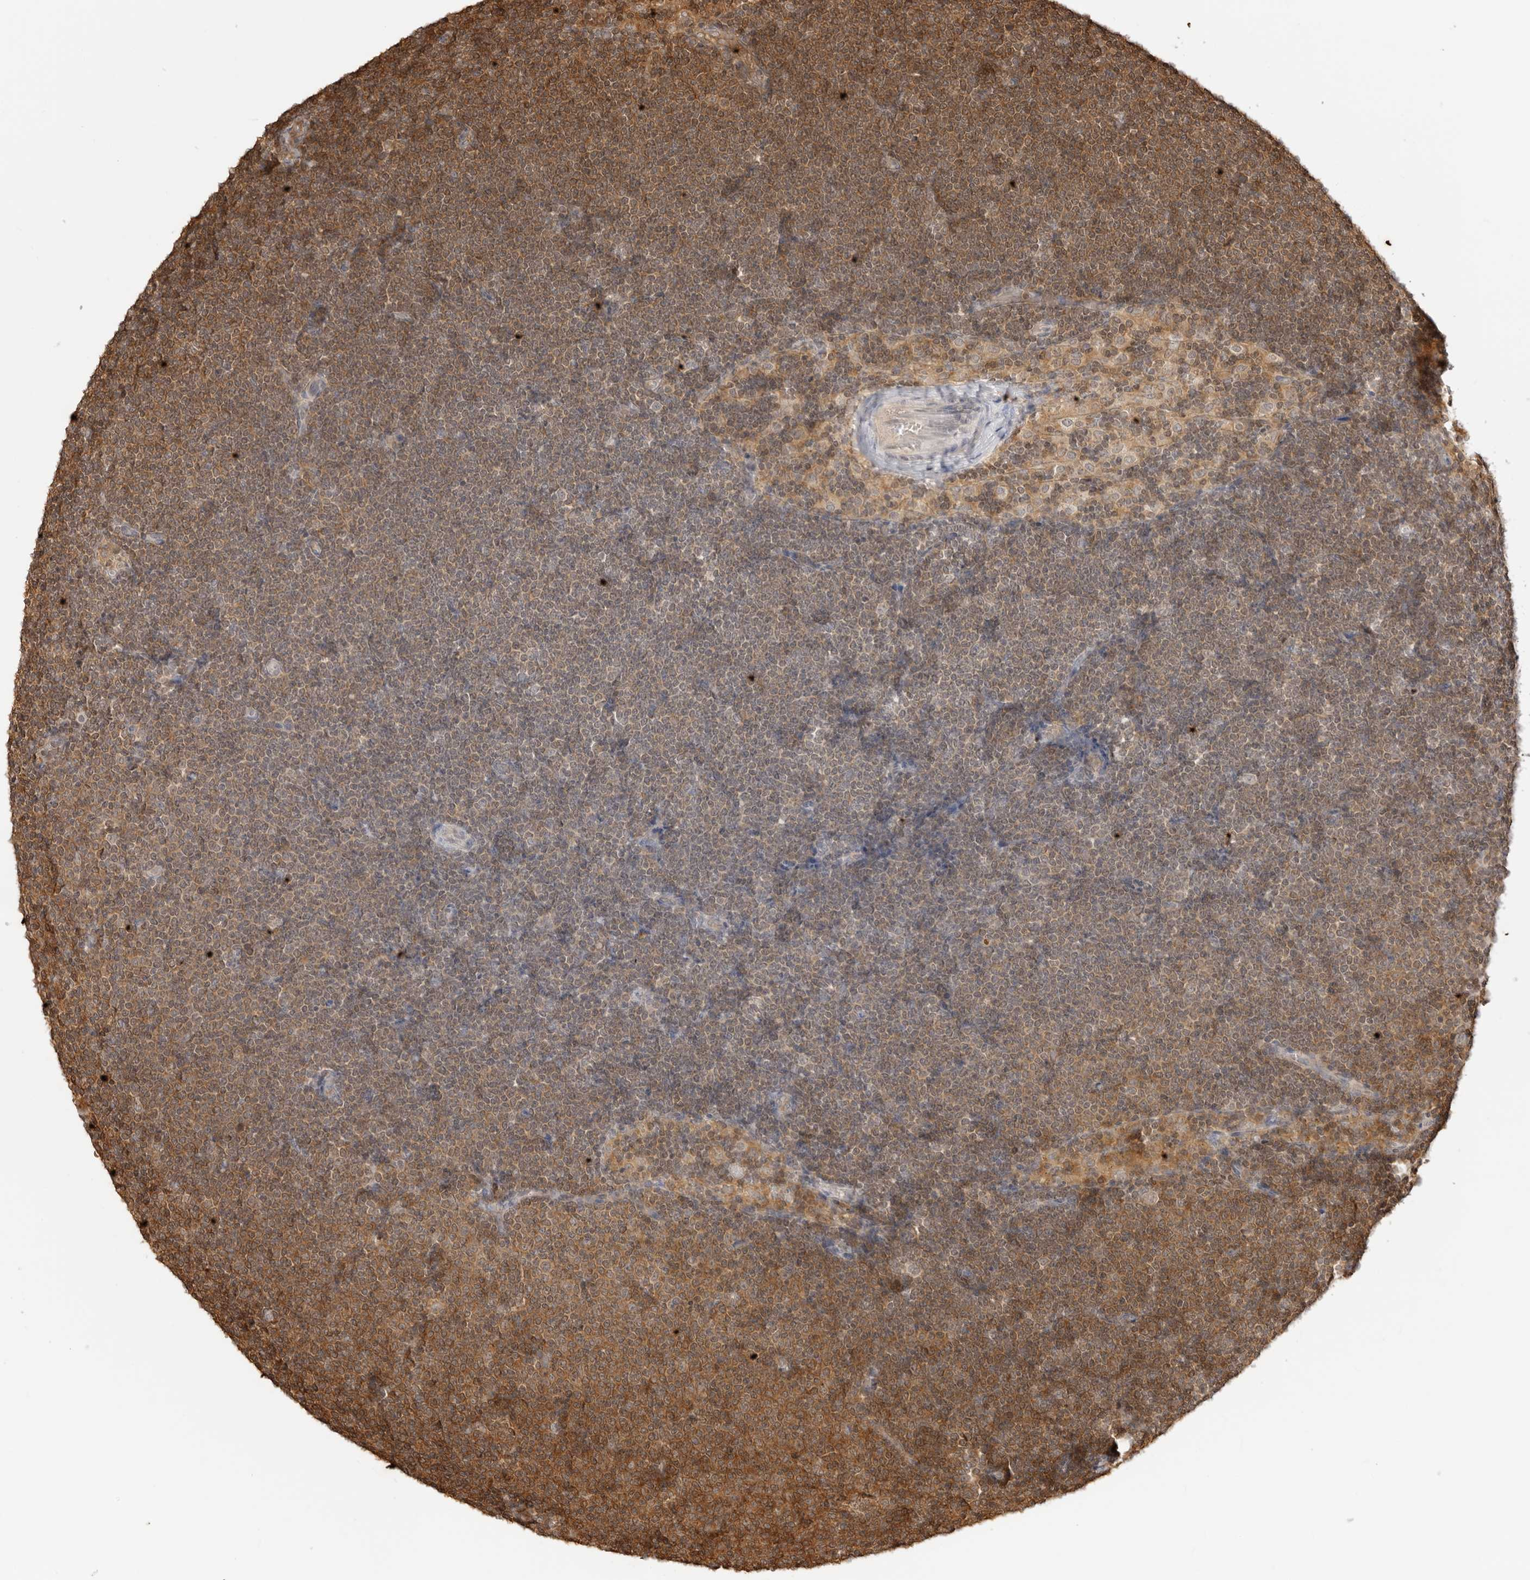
{"staining": {"intensity": "moderate", "quantity": "25%-75%", "location": "cytoplasmic/membranous"}, "tissue": "lymphoma", "cell_type": "Tumor cells", "image_type": "cancer", "snomed": [{"axis": "morphology", "description": "Malignant lymphoma, non-Hodgkin's type, Low grade"}, {"axis": "topography", "description": "Lymph node"}], "caption": "Lymphoma stained with IHC demonstrates moderate cytoplasmic/membranous positivity in about 25%-75% of tumor cells.", "gene": "IKBKE", "patient": {"sex": "female", "age": 53}}